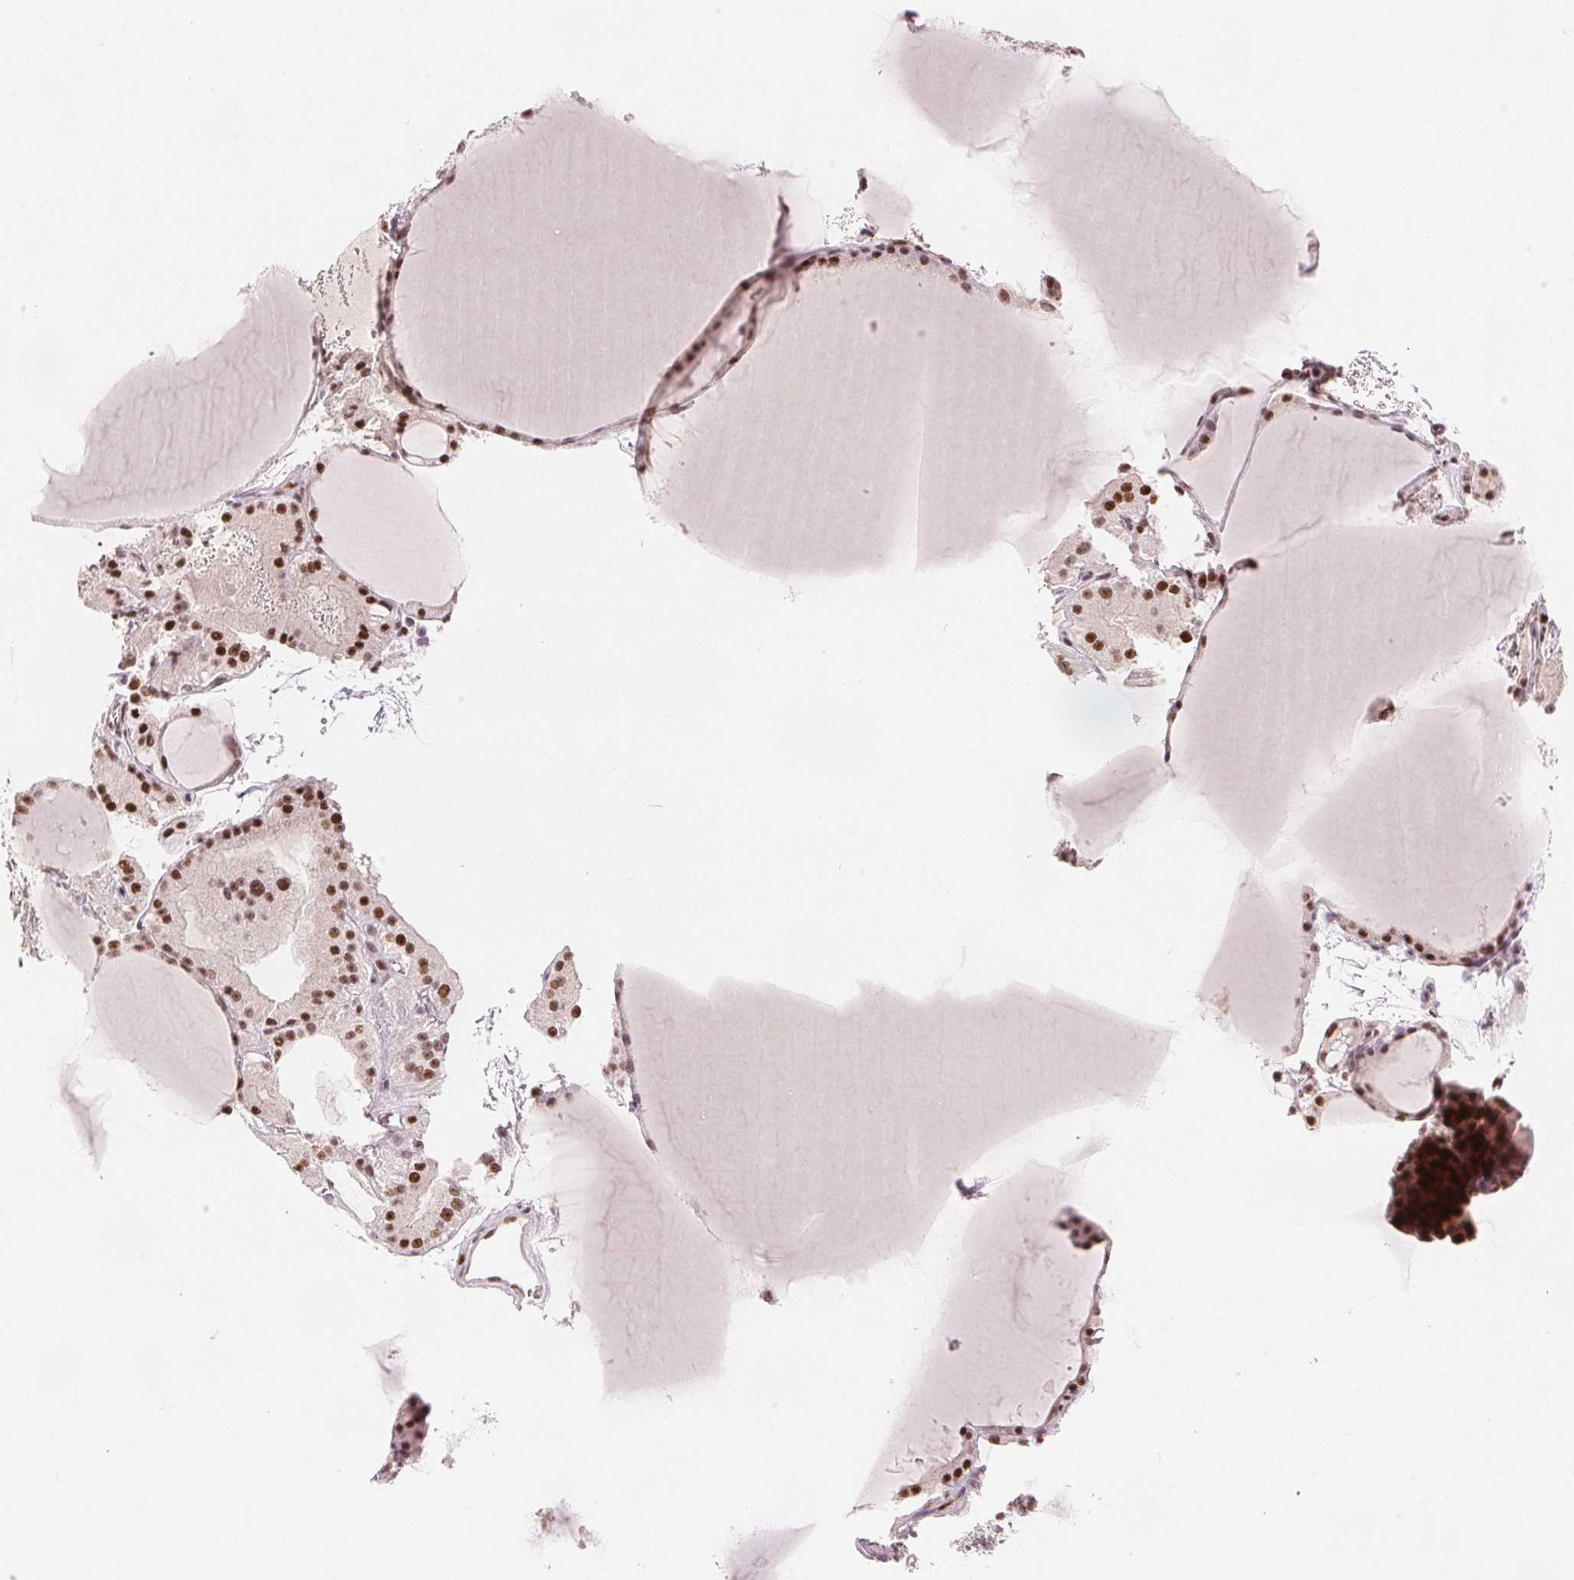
{"staining": {"intensity": "moderate", "quantity": ">75%", "location": "nuclear"}, "tissue": "thyroid cancer", "cell_type": "Tumor cells", "image_type": "cancer", "snomed": [{"axis": "morphology", "description": "Papillary adenocarcinoma, NOS"}, {"axis": "topography", "description": "Thyroid gland"}], "caption": "Immunohistochemical staining of human thyroid cancer (papillary adenocarcinoma) shows moderate nuclear protein positivity in about >75% of tumor cells.", "gene": "ZNF703", "patient": {"sex": "male", "age": 87}}